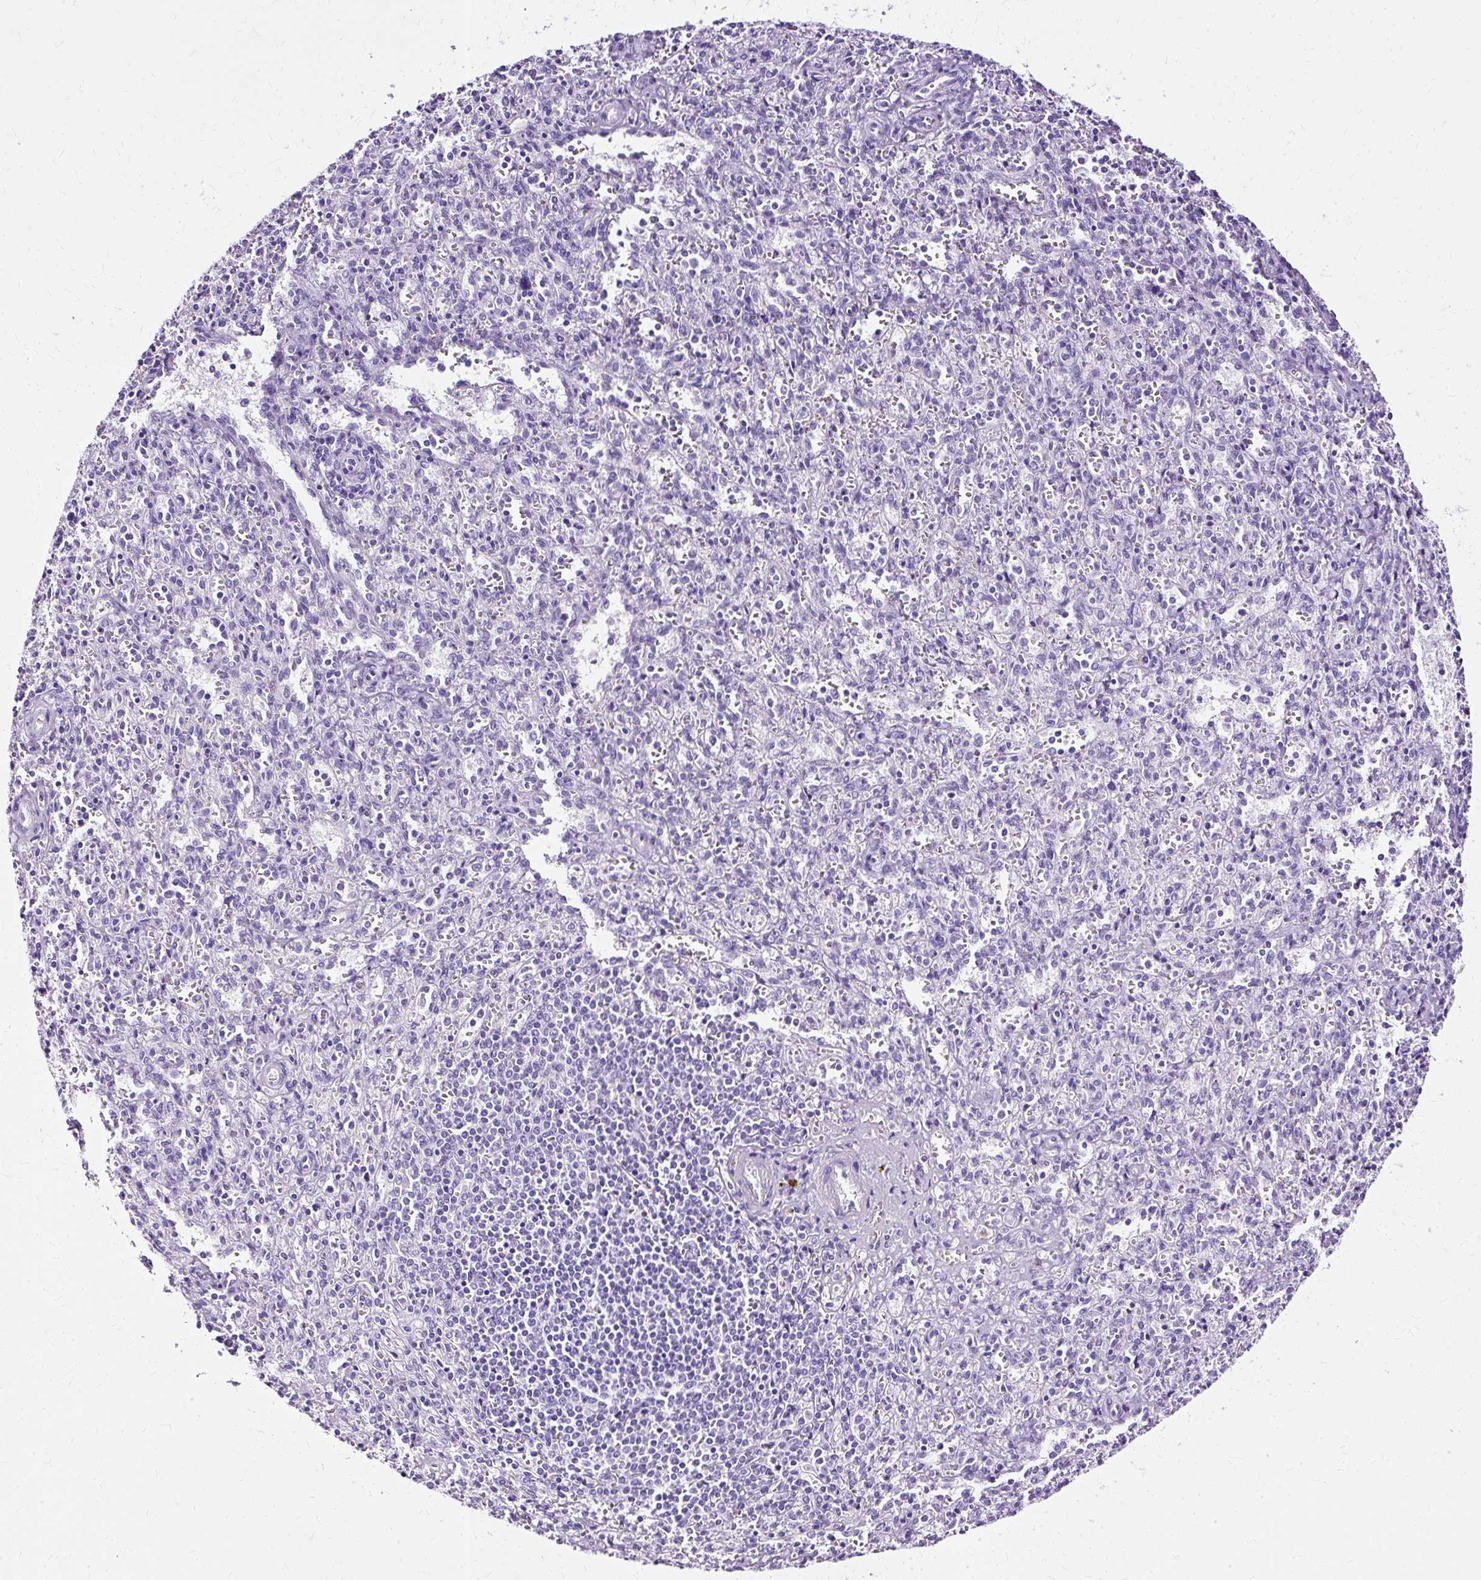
{"staining": {"intensity": "negative", "quantity": "none", "location": "none"}, "tissue": "spleen", "cell_type": "Cells in red pulp", "image_type": "normal", "snomed": [{"axis": "morphology", "description": "Normal tissue, NOS"}, {"axis": "topography", "description": "Spleen"}], "caption": "The micrograph exhibits no staining of cells in red pulp in normal spleen.", "gene": "SLC8A2", "patient": {"sex": "female", "age": 26}}